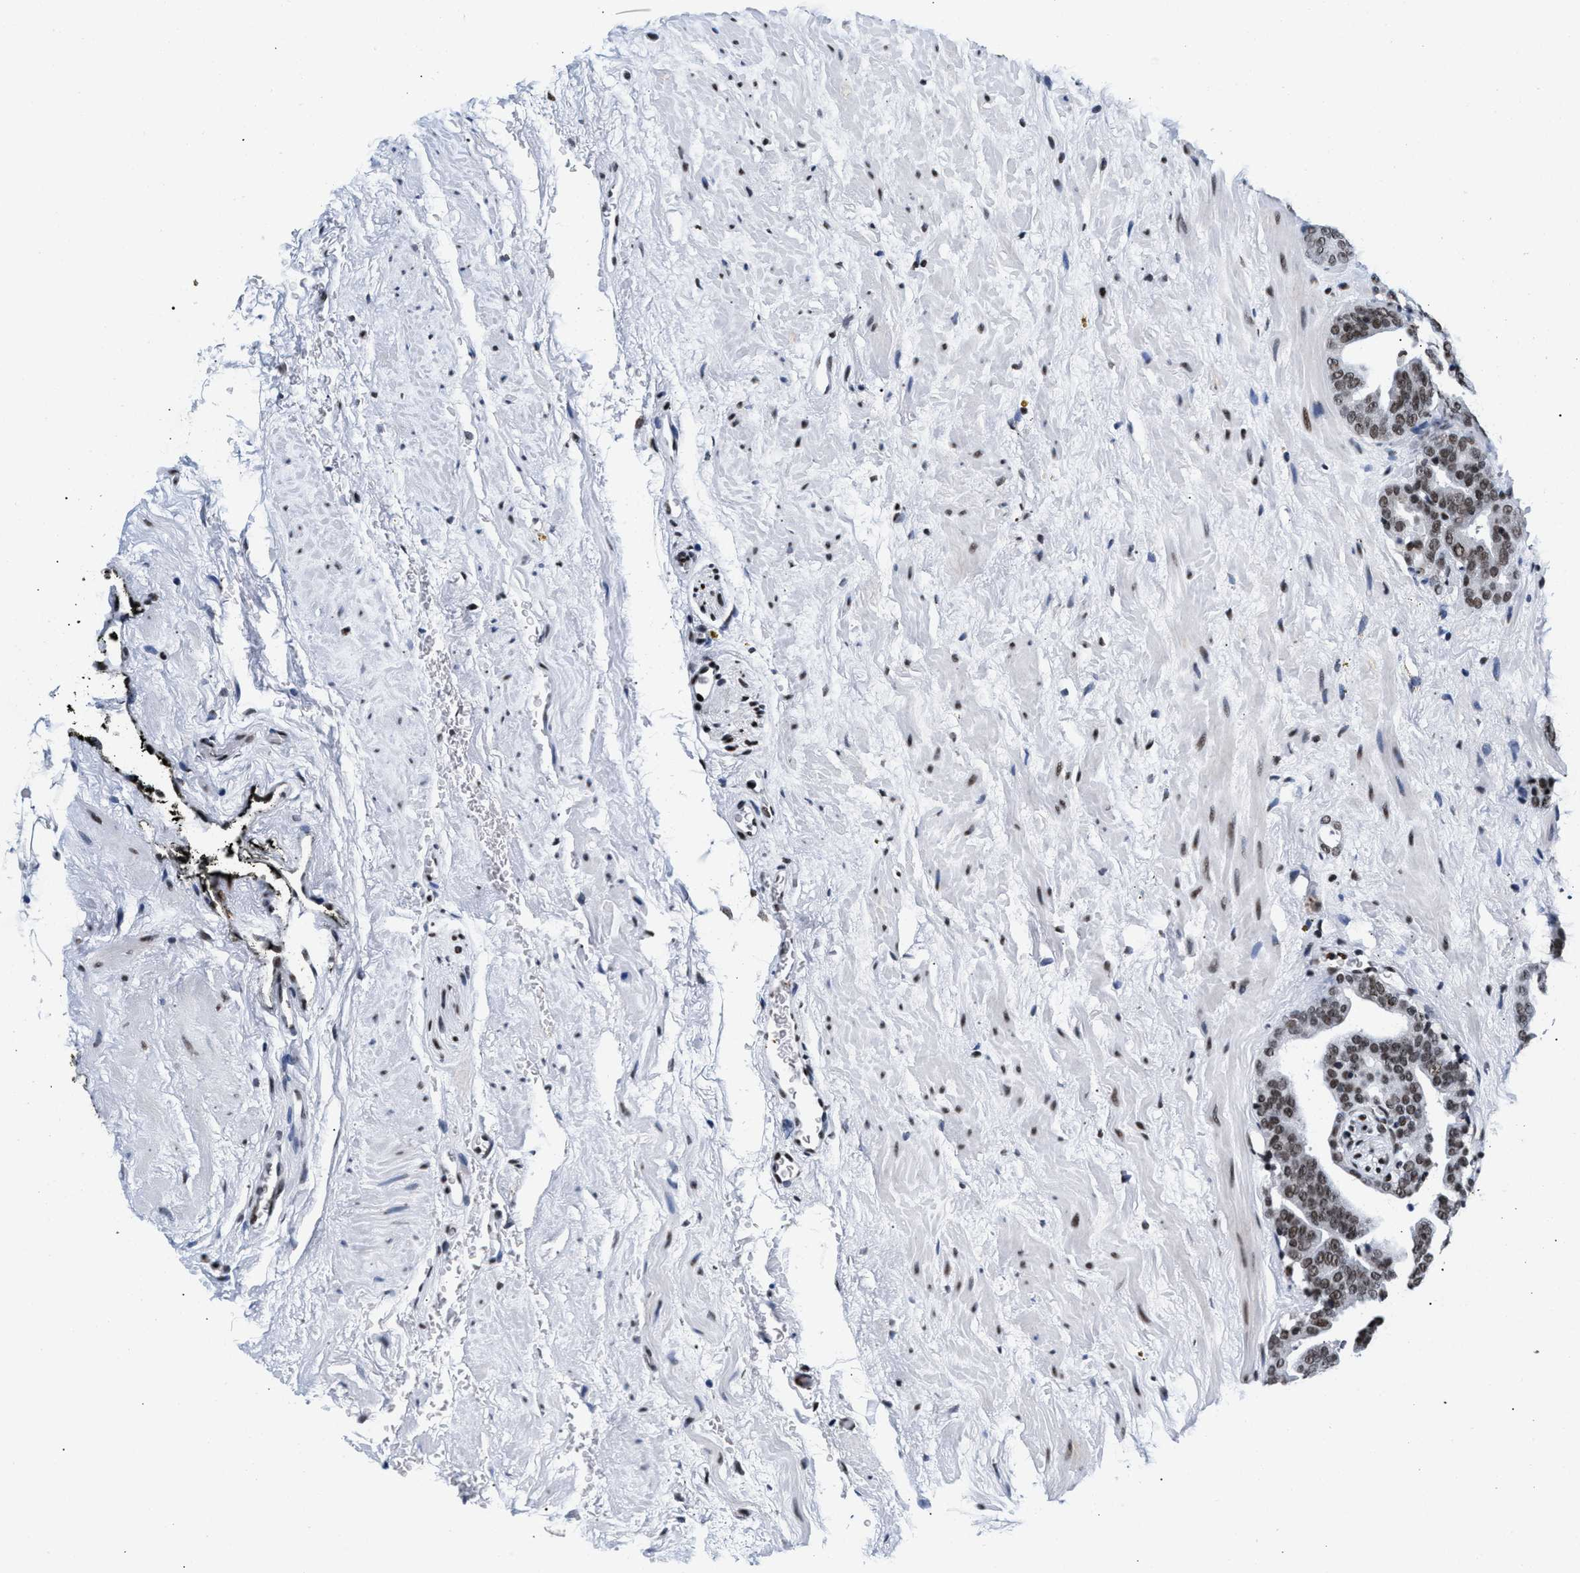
{"staining": {"intensity": "moderate", "quantity": ">75%", "location": "nuclear"}, "tissue": "prostate cancer", "cell_type": "Tumor cells", "image_type": "cancer", "snomed": [{"axis": "morphology", "description": "Adenocarcinoma, Low grade"}, {"axis": "topography", "description": "Prostate"}], "caption": "A medium amount of moderate nuclear staining is appreciated in about >75% of tumor cells in prostate cancer tissue. (Brightfield microscopy of DAB IHC at high magnification).", "gene": "RAD21", "patient": {"sex": "male", "age": 63}}